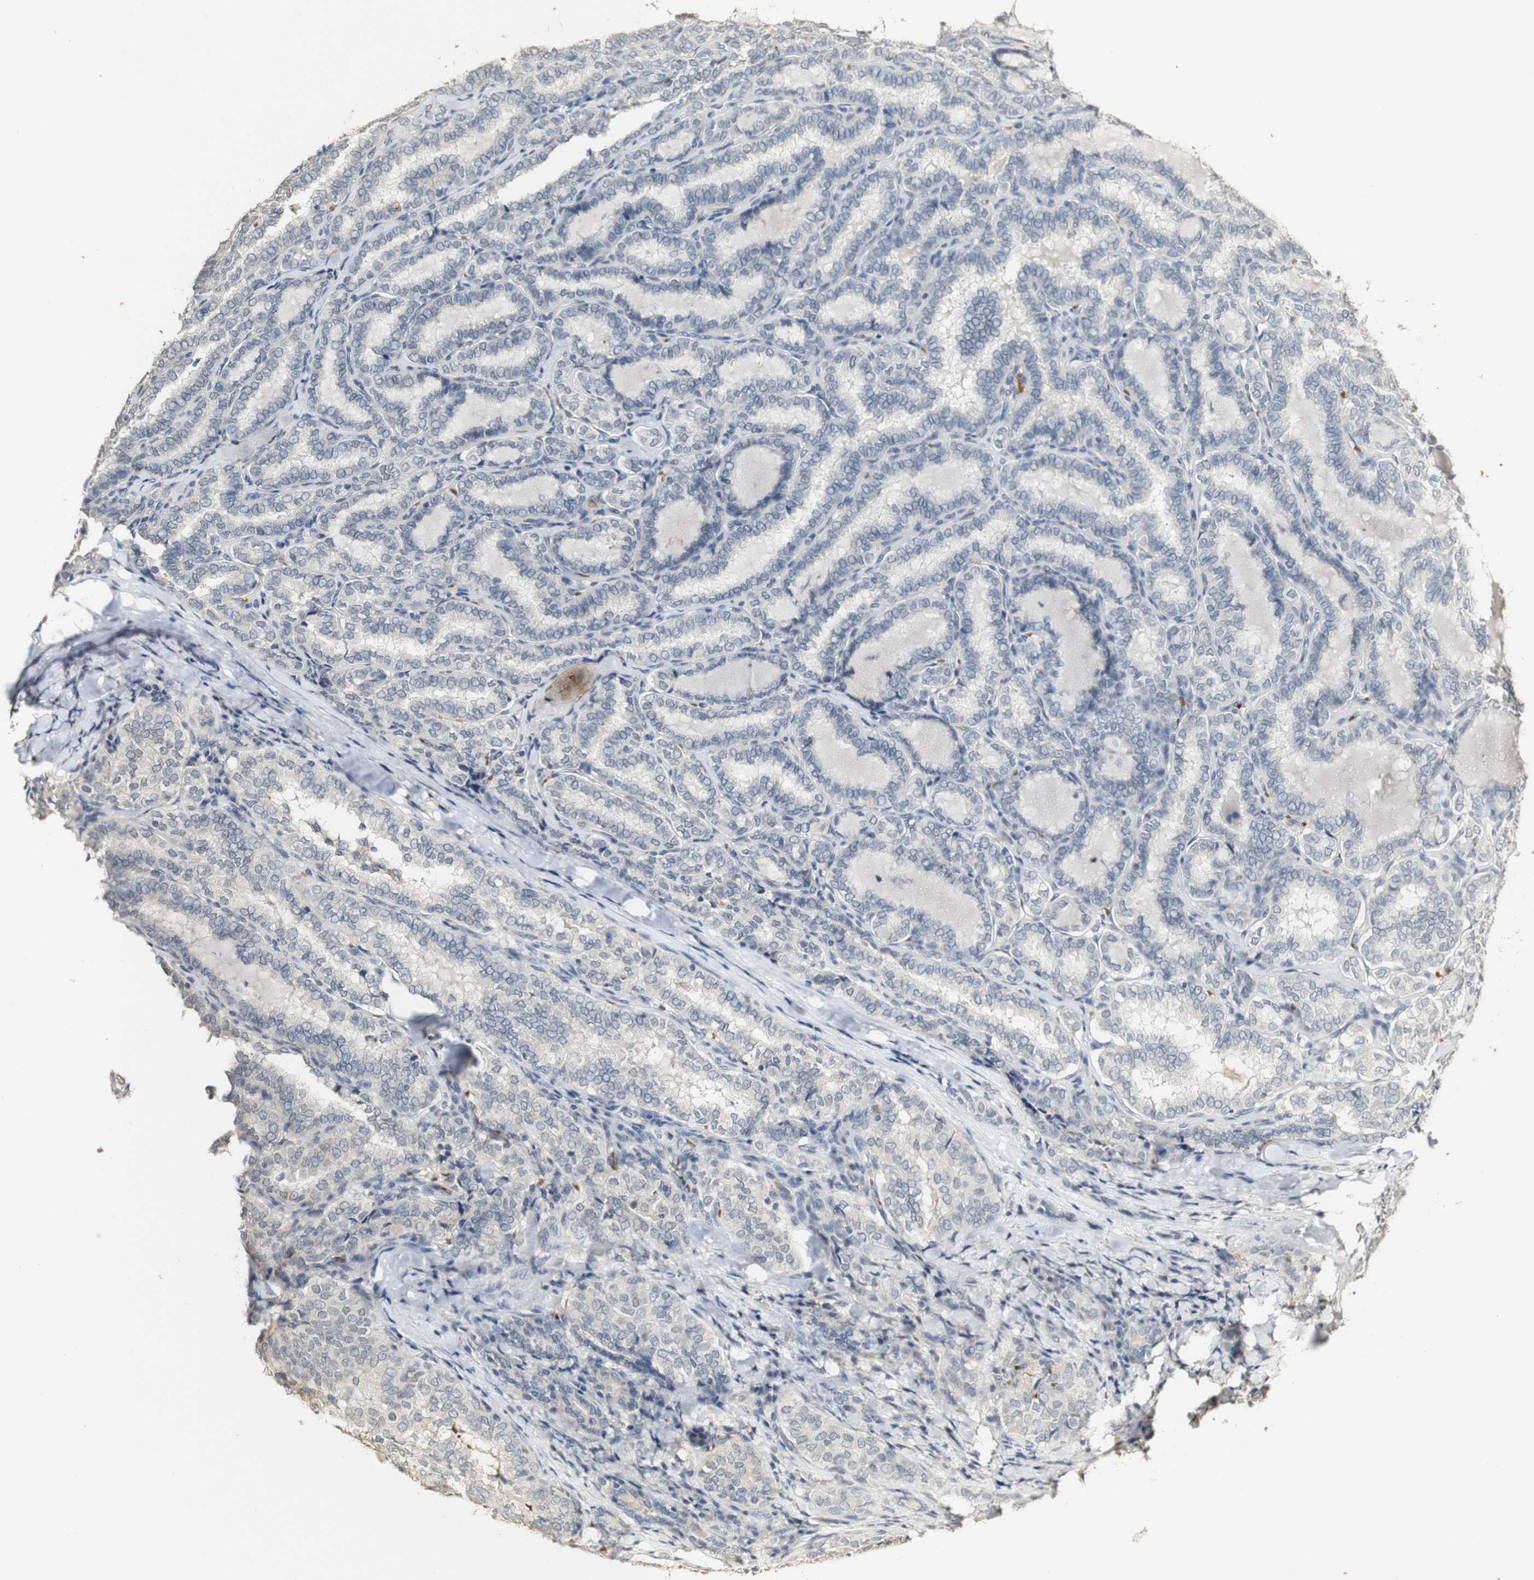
{"staining": {"intensity": "negative", "quantity": "none", "location": "none"}, "tissue": "thyroid cancer", "cell_type": "Tumor cells", "image_type": "cancer", "snomed": [{"axis": "morphology", "description": "Normal tissue, NOS"}, {"axis": "morphology", "description": "Papillary adenocarcinoma, NOS"}, {"axis": "topography", "description": "Thyroid gland"}], "caption": "Tumor cells are negative for protein expression in human thyroid cancer (papillary adenocarcinoma).", "gene": "SYT7", "patient": {"sex": "female", "age": 30}}